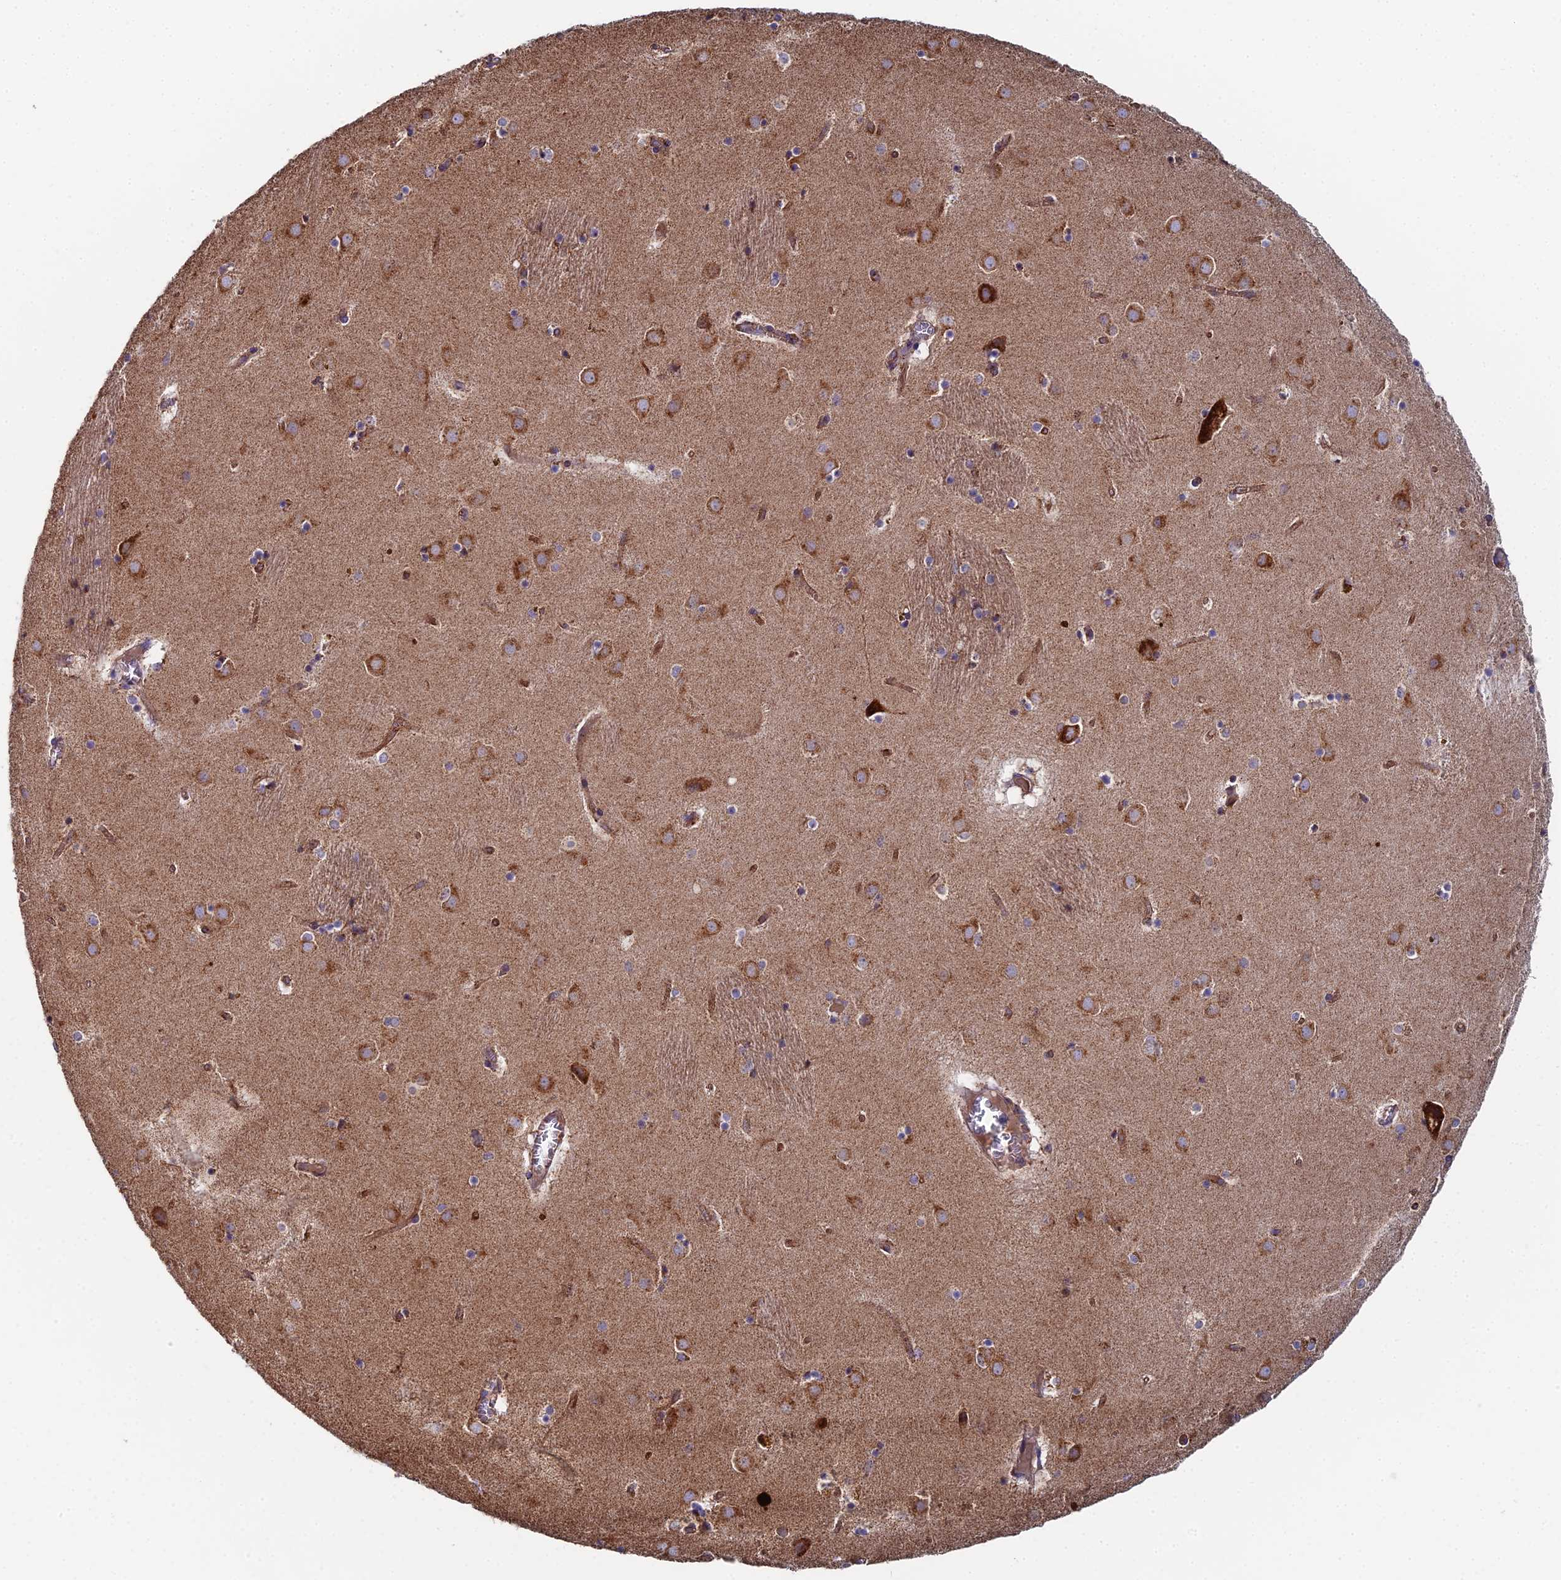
{"staining": {"intensity": "moderate", "quantity": "<25%", "location": "cytoplasmic/membranous"}, "tissue": "caudate", "cell_type": "Glial cells", "image_type": "normal", "snomed": [{"axis": "morphology", "description": "Normal tissue, NOS"}, {"axis": "topography", "description": "Lateral ventricle wall"}], "caption": "Moderate cytoplasmic/membranous positivity for a protein is appreciated in about <25% of glial cells of normal caudate using immunohistochemistry.", "gene": "SPOCK2", "patient": {"sex": "male", "age": 70}}